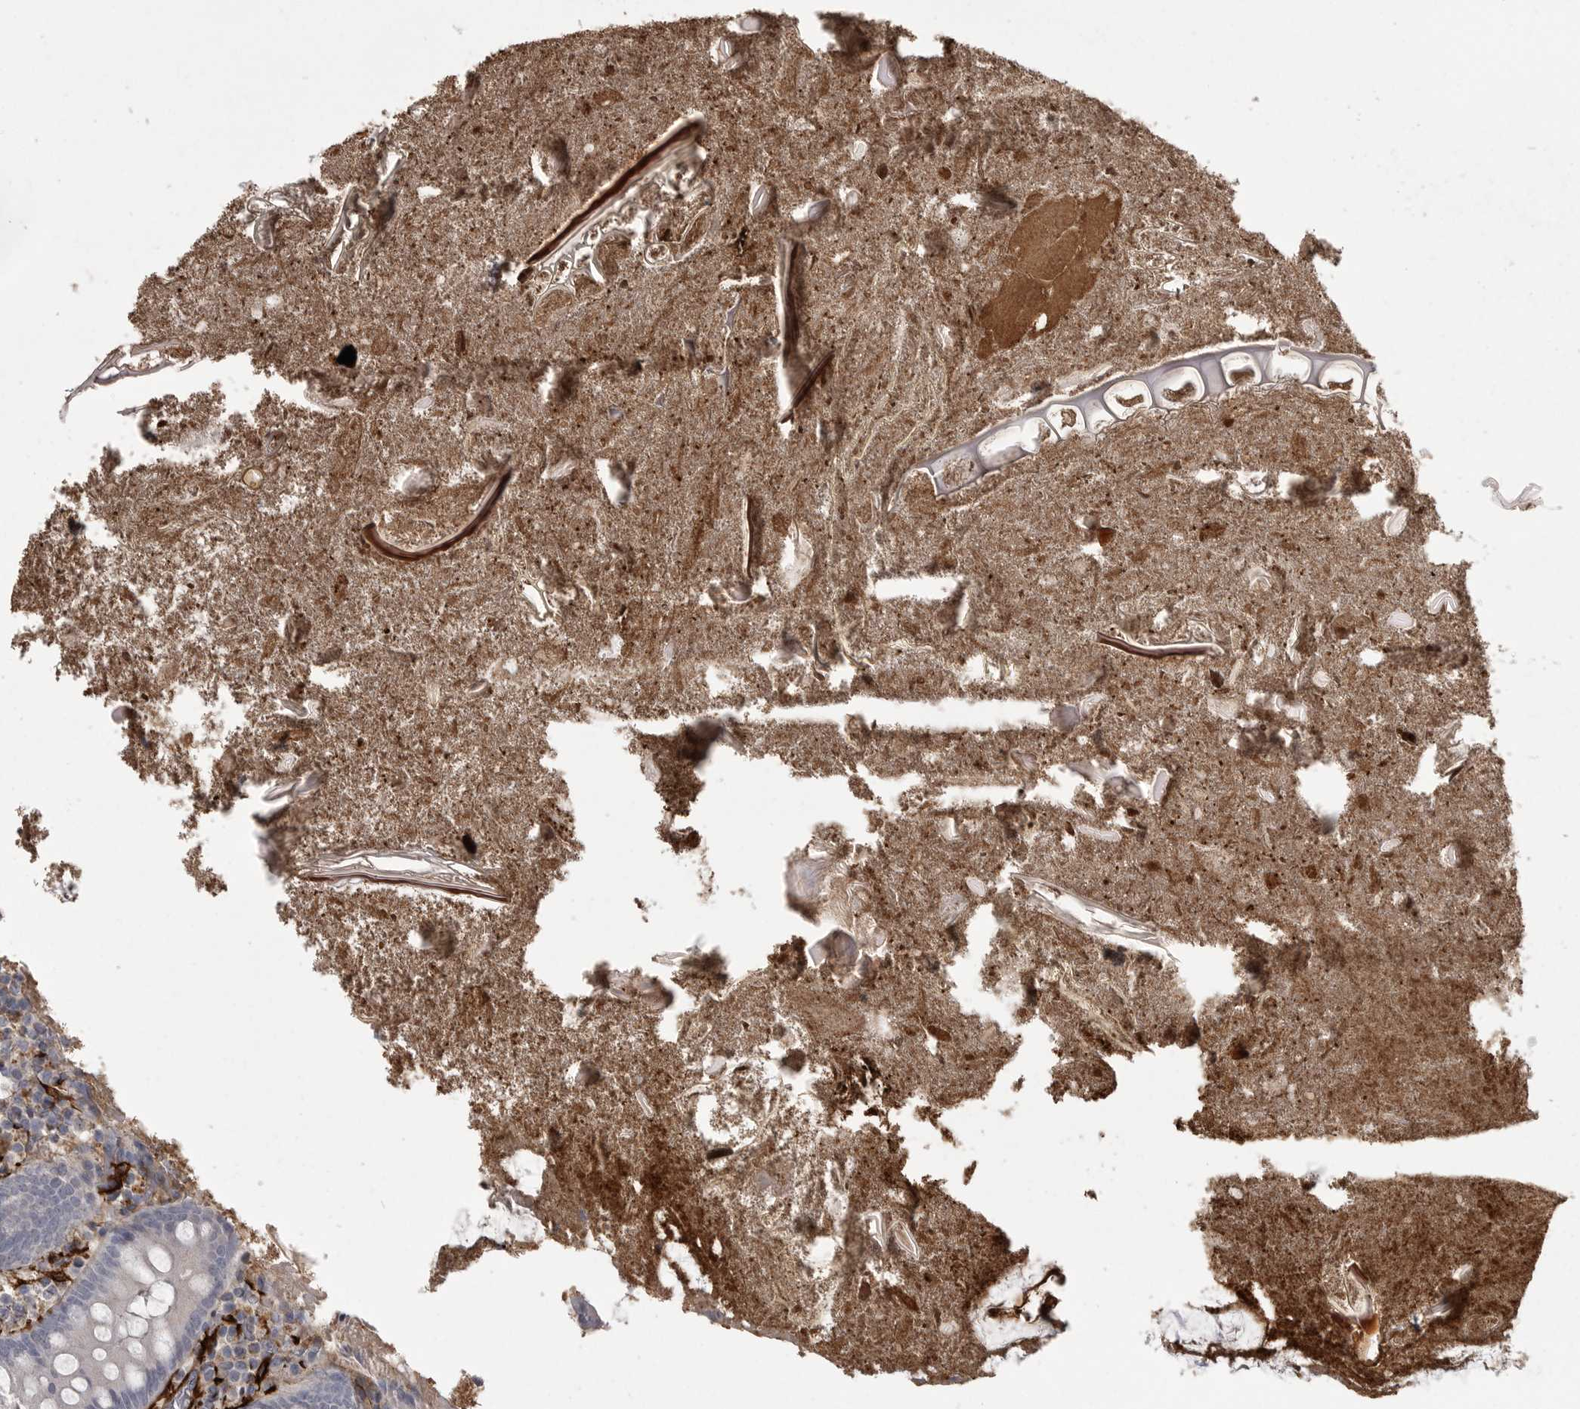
{"staining": {"intensity": "negative", "quantity": "none", "location": "none"}, "tissue": "appendix", "cell_type": "Glandular cells", "image_type": "normal", "snomed": [{"axis": "morphology", "description": "Normal tissue, NOS"}, {"axis": "topography", "description": "Appendix"}], "caption": "The immunohistochemistry (IHC) histopathology image has no significant expression in glandular cells of appendix.", "gene": "AOC3", "patient": {"sex": "female", "age": 17}}